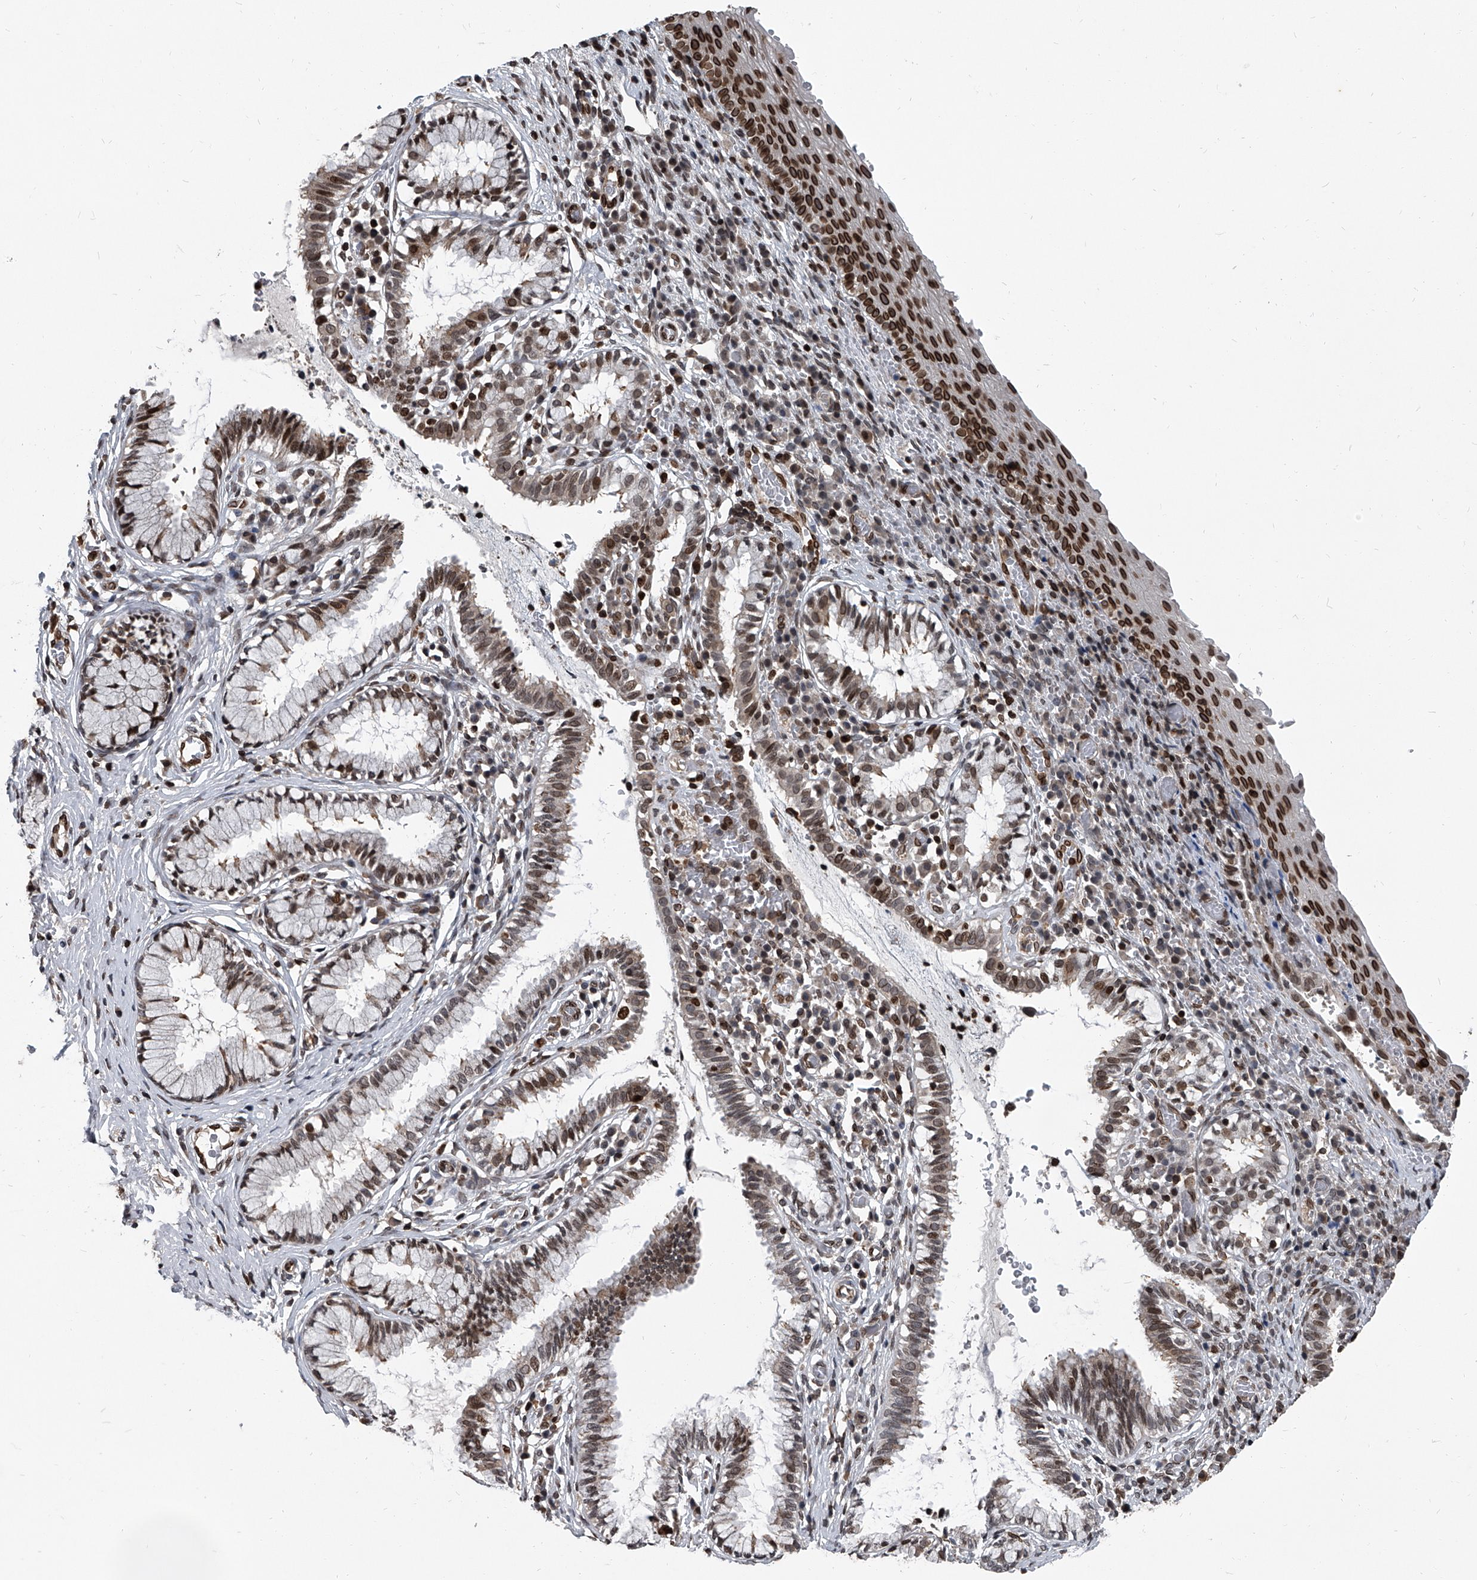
{"staining": {"intensity": "moderate", "quantity": "25%-75%", "location": "cytoplasmic/membranous,nuclear"}, "tissue": "cervix", "cell_type": "Glandular cells", "image_type": "normal", "snomed": [{"axis": "morphology", "description": "Normal tissue, NOS"}, {"axis": "topography", "description": "Cervix"}], "caption": "Immunohistochemical staining of benign cervix shows medium levels of moderate cytoplasmic/membranous,nuclear expression in approximately 25%-75% of glandular cells.", "gene": "PHF20", "patient": {"sex": "female", "age": 27}}